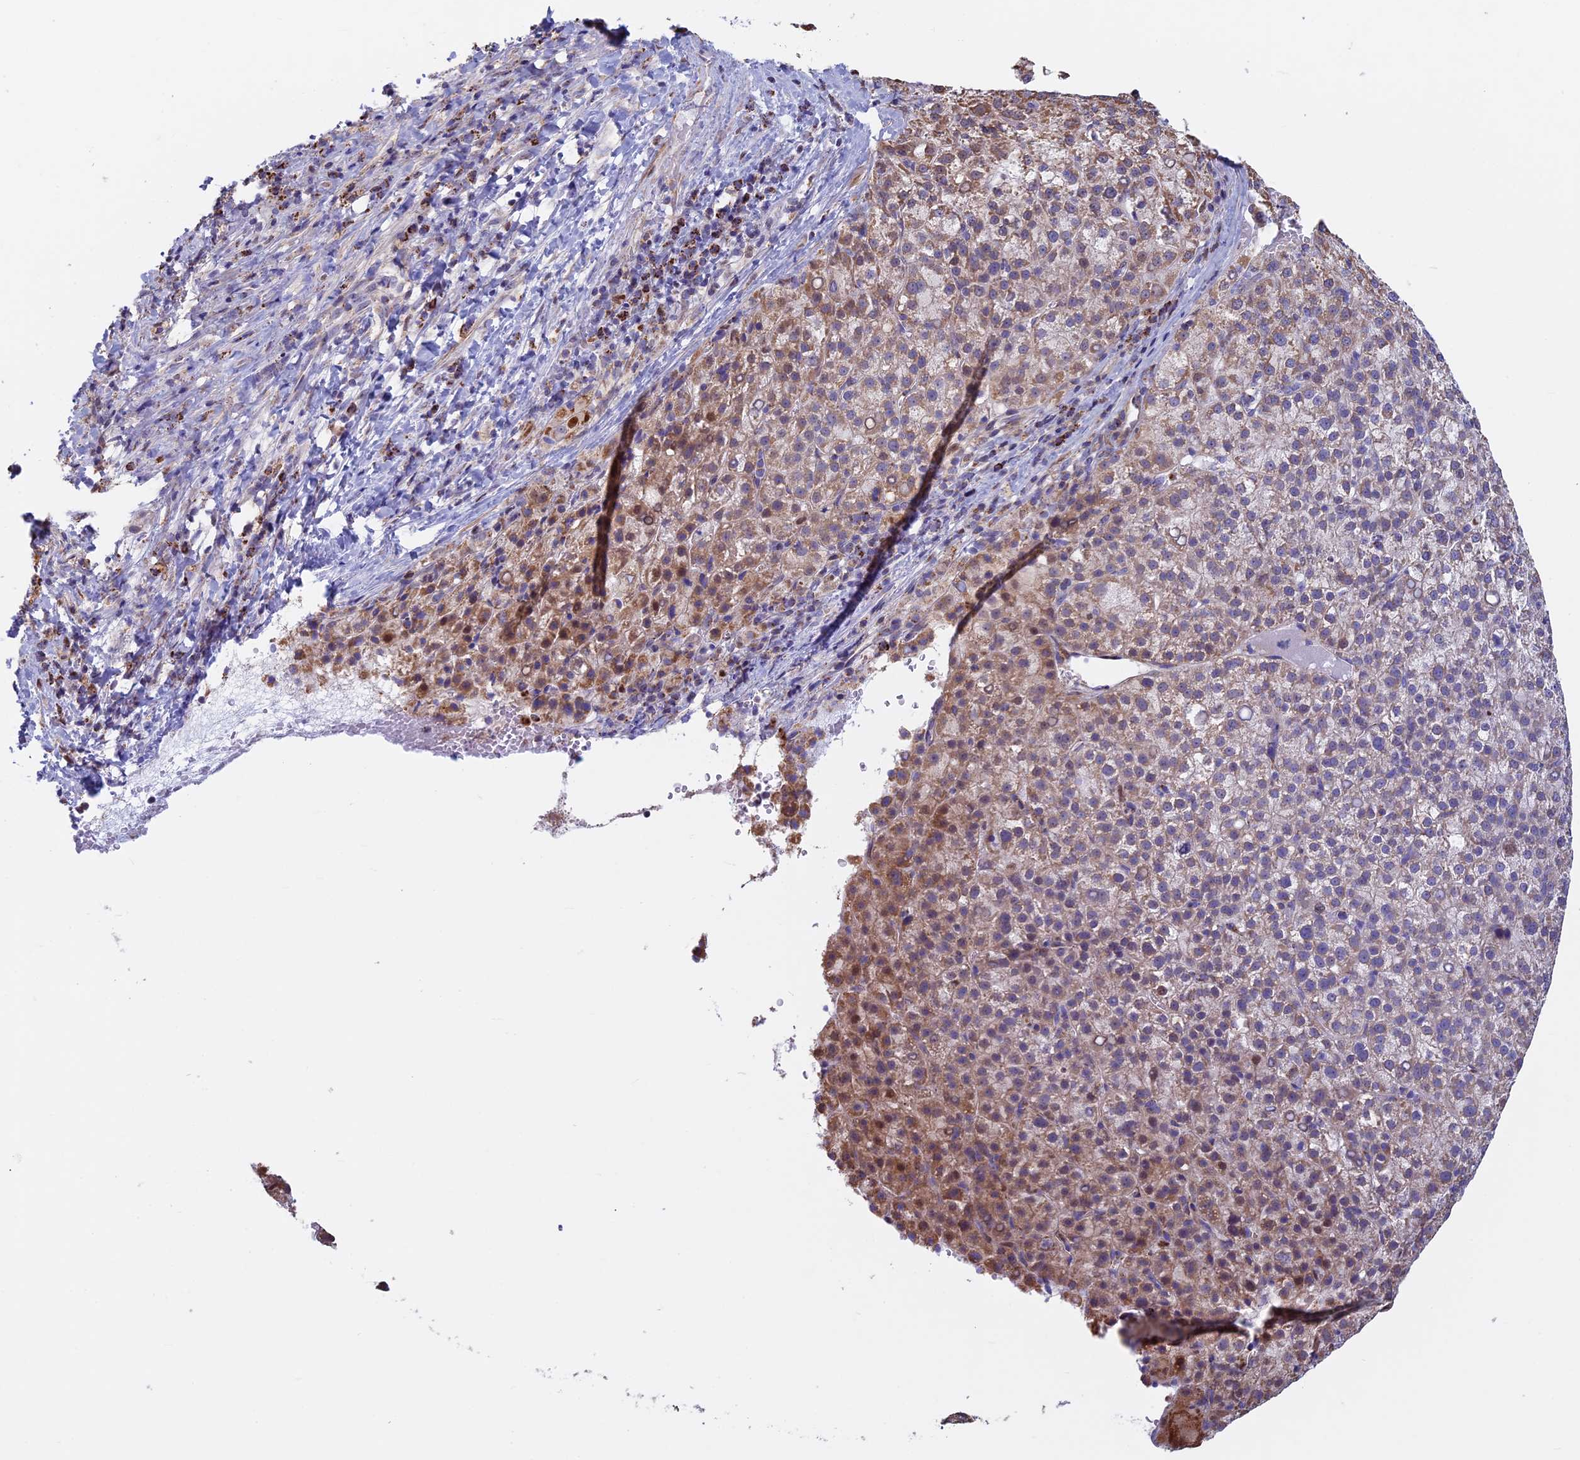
{"staining": {"intensity": "moderate", "quantity": "<25%", "location": "cytoplasmic/membranous"}, "tissue": "liver cancer", "cell_type": "Tumor cells", "image_type": "cancer", "snomed": [{"axis": "morphology", "description": "Carcinoma, Hepatocellular, NOS"}, {"axis": "topography", "description": "Liver"}], "caption": "Immunohistochemical staining of human liver cancer shows low levels of moderate cytoplasmic/membranous protein staining in approximately <25% of tumor cells.", "gene": "ACSS1", "patient": {"sex": "female", "age": 58}}